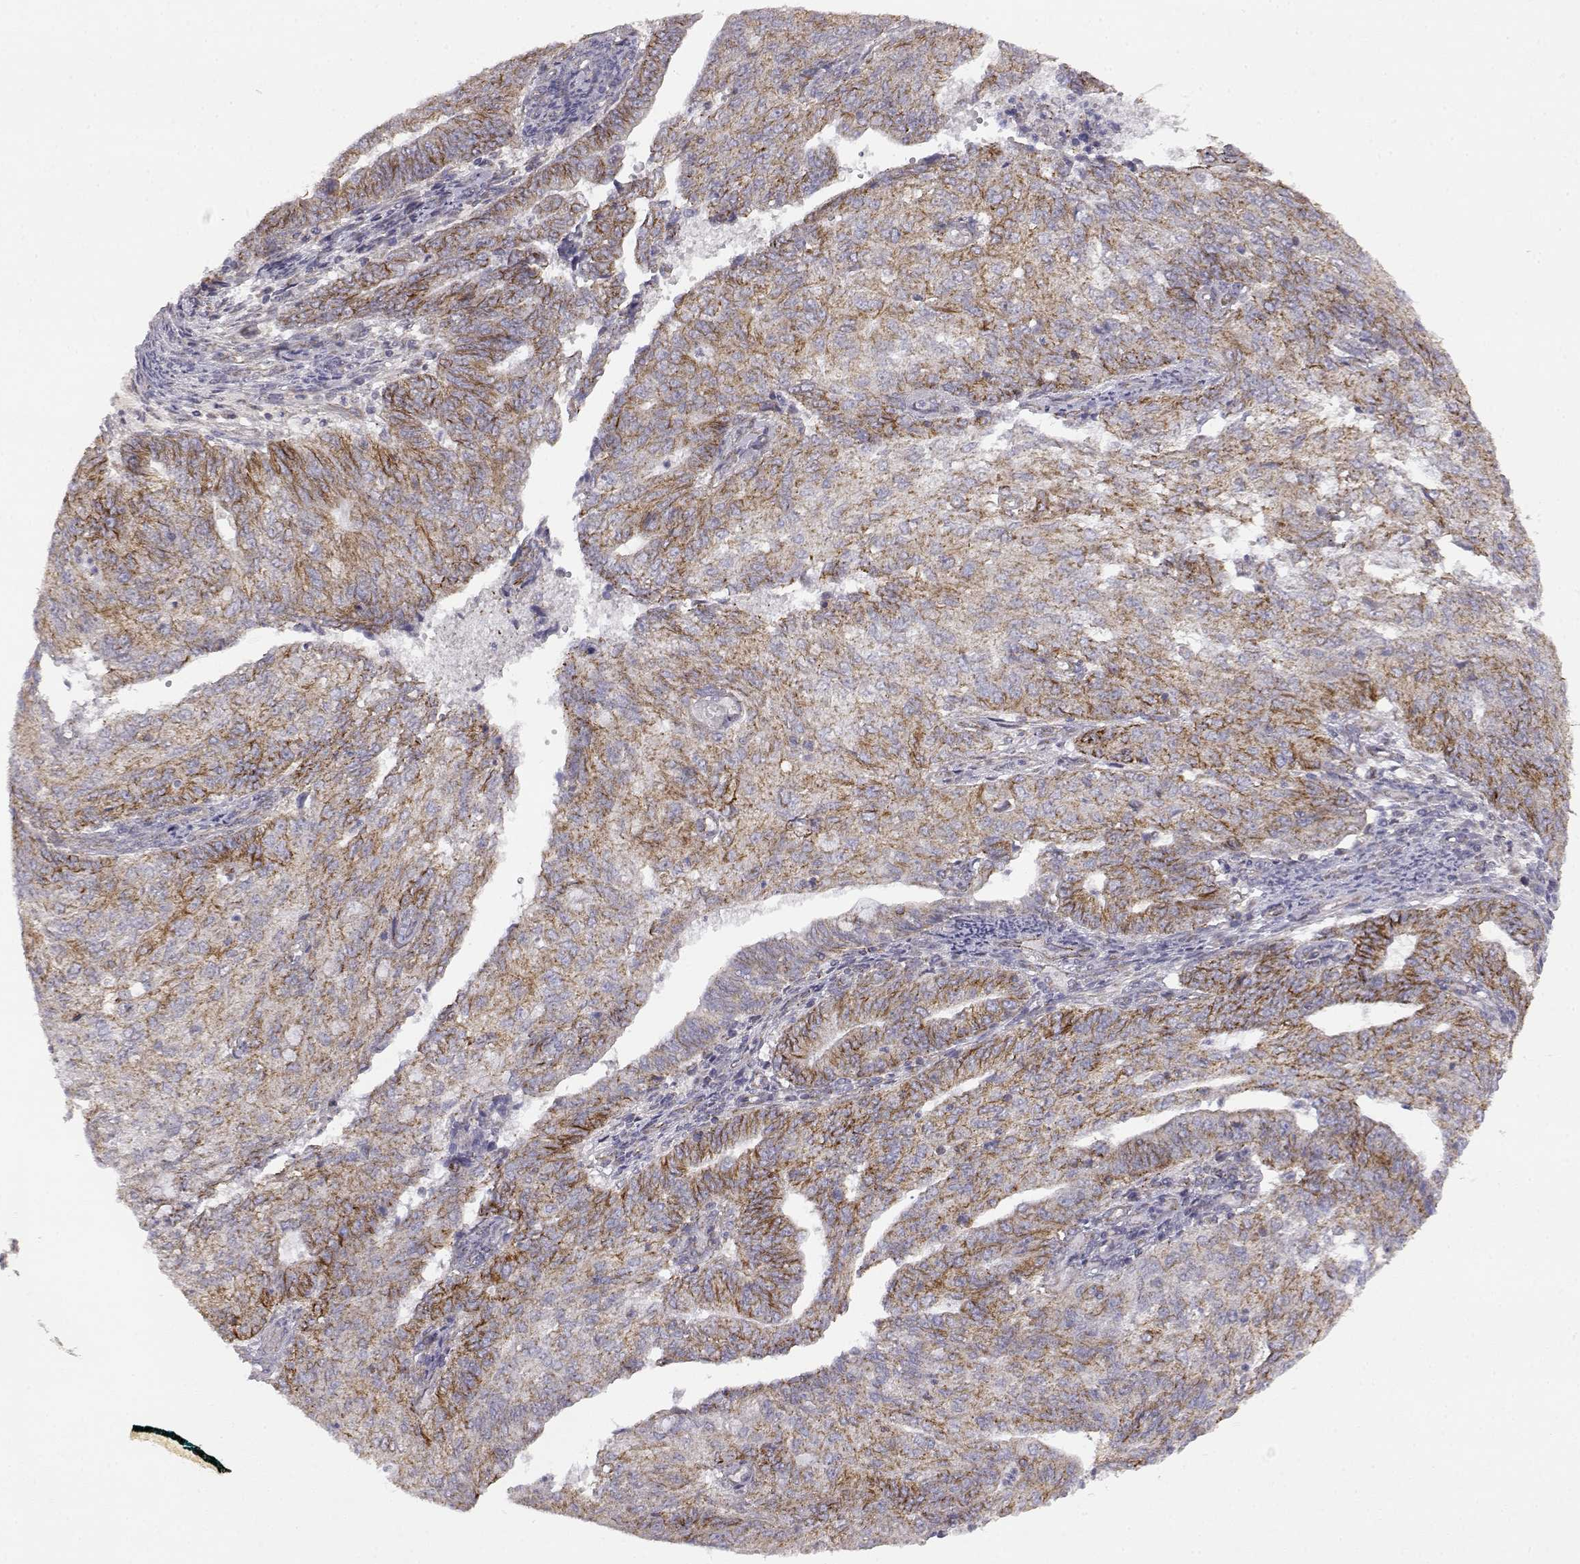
{"staining": {"intensity": "moderate", "quantity": "<25%", "location": "cytoplasmic/membranous"}, "tissue": "endometrial cancer", "cell_type": "Tumor cells", "image_type": "cancer", "snomed": [{"axis": "morphology", "description": "Adenocarcinoma, NOS"}, {"axis": "topography", "description": "Endometrium"}], "caption": "A brown stain labels moderate cytoplasmic/membranous positivity of a protein in human endometrial adenocarcinoma tumor cells.", "gene": "DDC", "patient": {"sex": "female", "age": 82}}